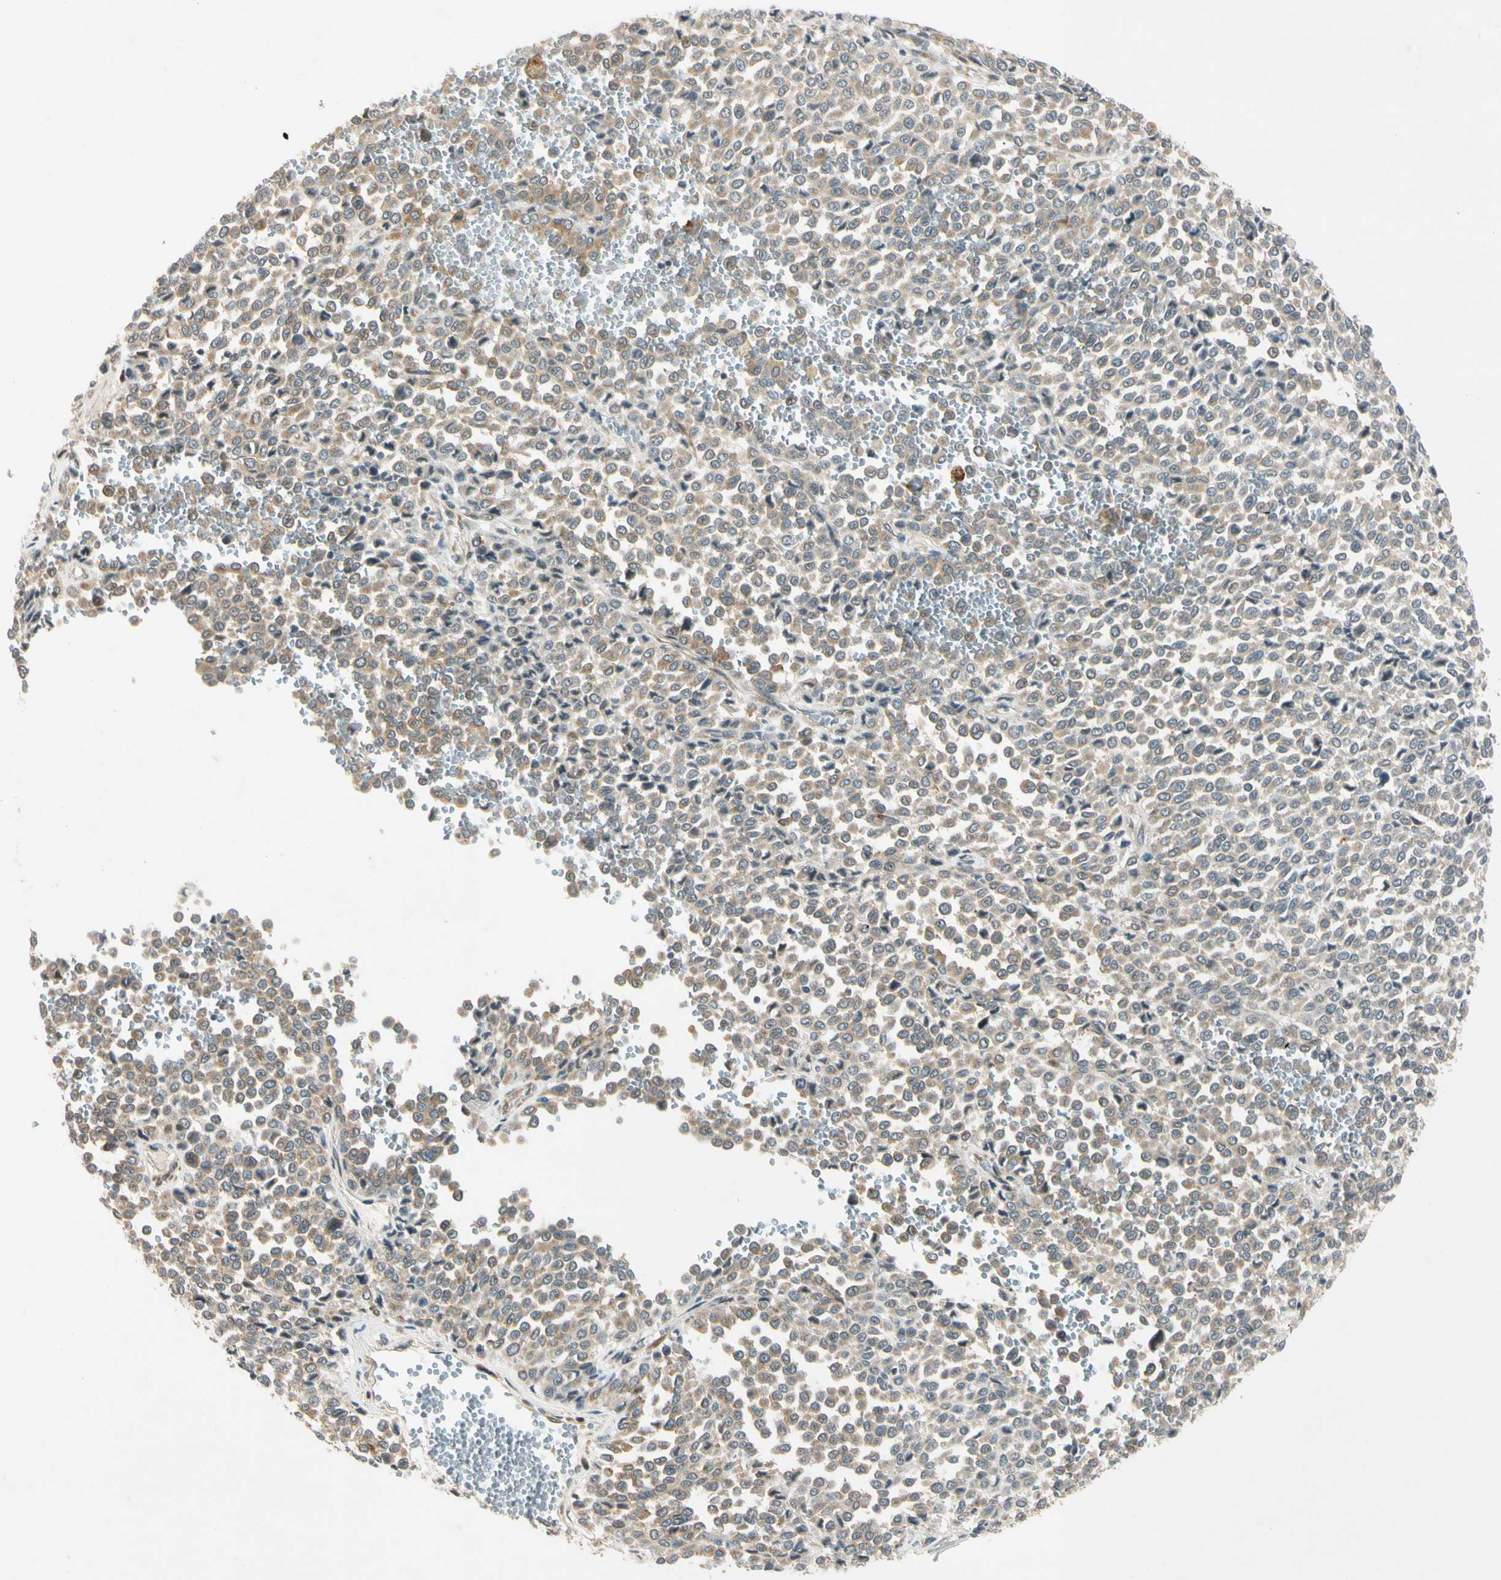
{"staining": {"intensity": "moderate", "quantity": ">75%", "location": "cytoplasmic/membranous"}, "tissue": "melanoma", "cell_type": "Tumor cells", "image_type": "cancer", "snomed": [{"axis": "morphology", "description": "Malignant melanoma, Metastatic site"}, {"axis": "topography", "description": "Pancreas"}], "caption": "Immunohistochemistry (IHC) staining of melanoma, which reveals medium levels of moderate cytoplasmic/membranous positivity in approximately >75% of tumor cells indicating moderate cytoplasmic/membranous protein positivity. The staining was performed using DAB (brown) for protein detection and nuclei were counterstained in hematoxylin (blue).", "gene": "RPS6KB2", "patient": {"sex": "female", "age": 30}}